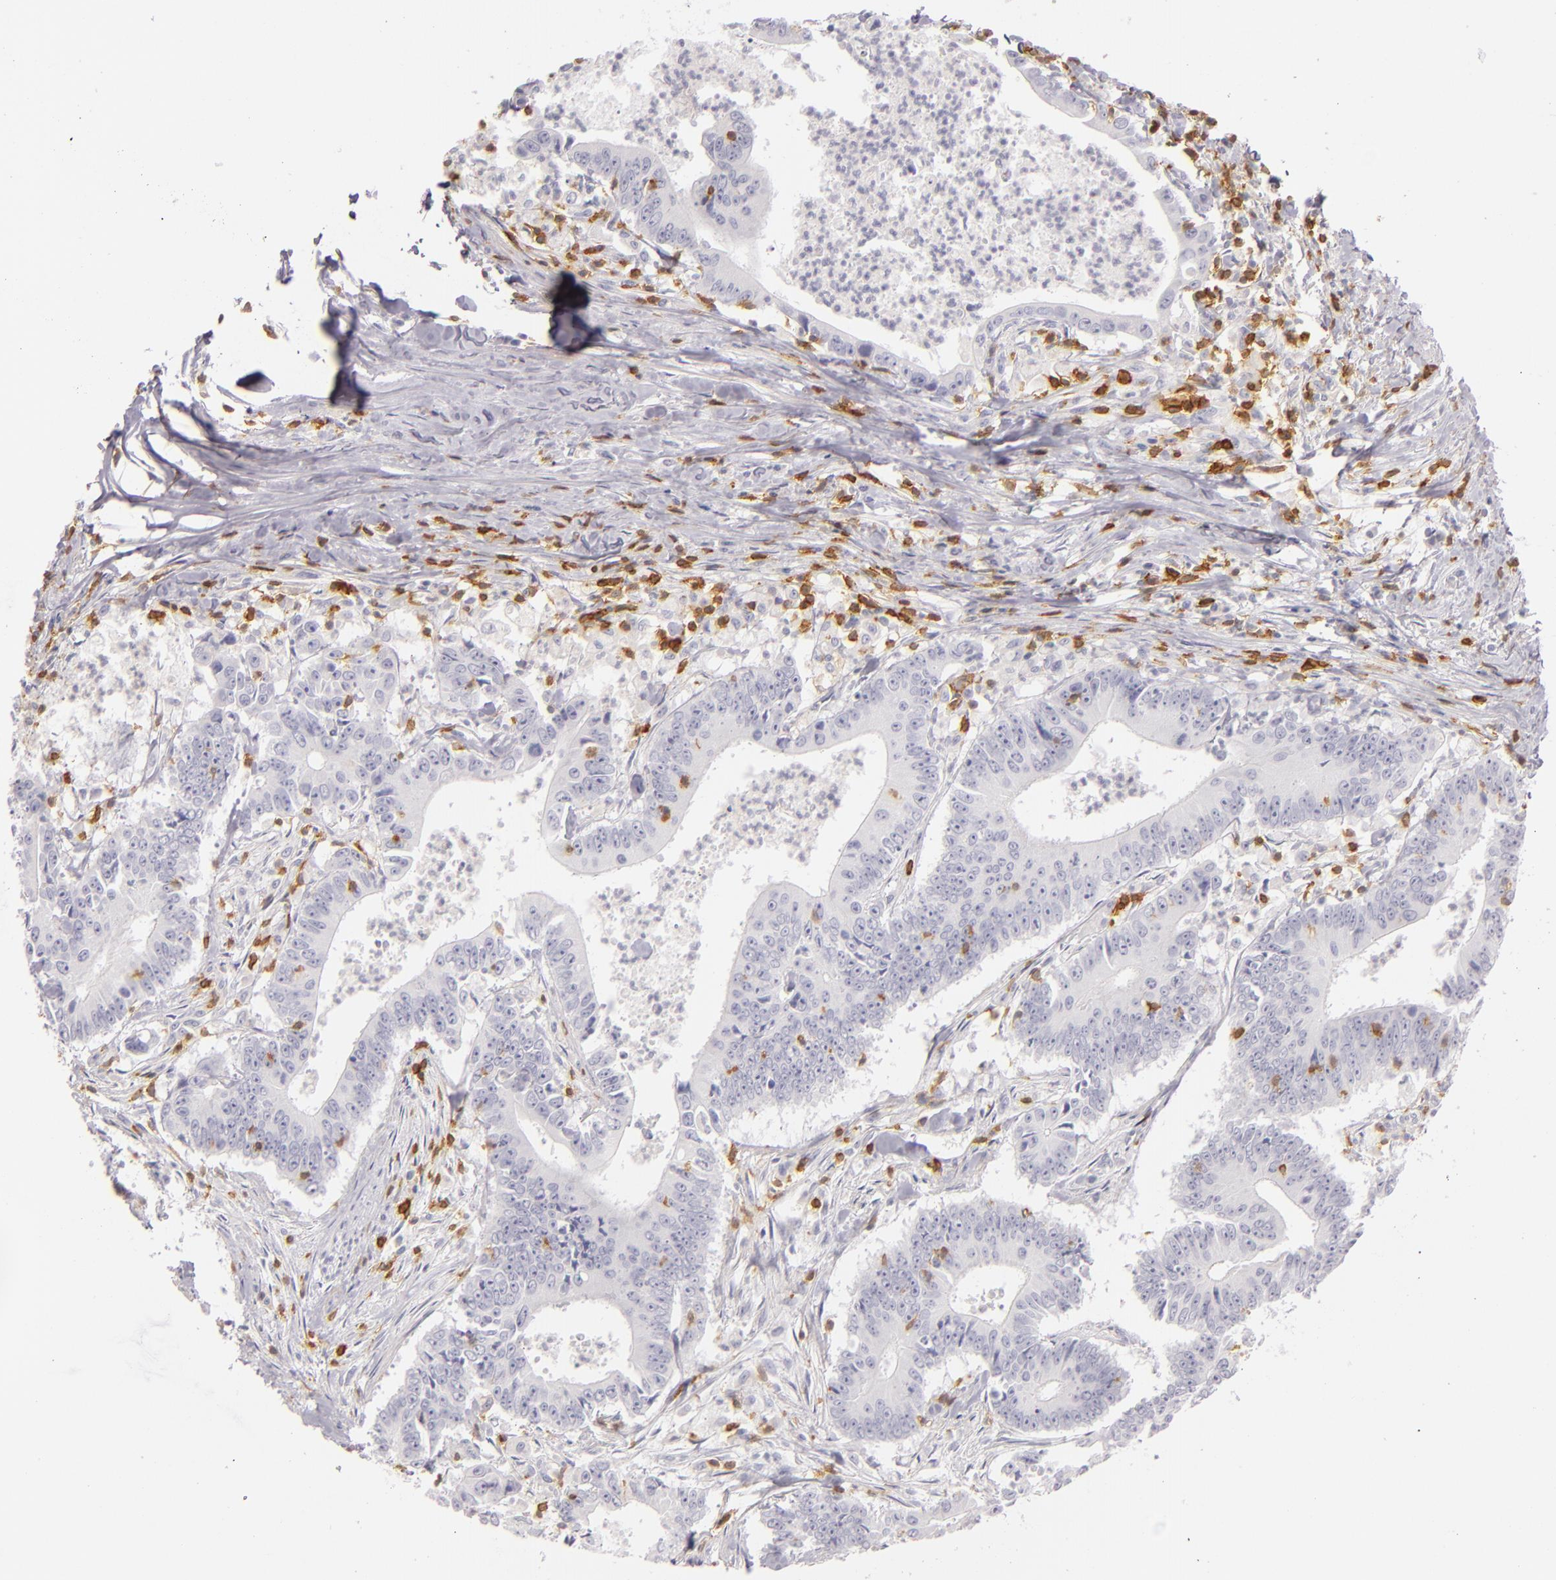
{"staining": {"intensity": "negative", "quantity": "none", "location": "none"}, "tissue": "colorectal cancer", "cell_type": "Tumor cells", "image_type": "cancer", "snomed": [{"axis": "morphology", "description": "Adenocarcinoma, NOS"}, {"axis": "topography", "description": "Colon"}], "caption": "Tumor cells are negative for protein expression in human colorectal cancer. (DAB IHC, high magnification).", "gene": "LAT", "patient": {"sex": "male", "age": 55}}